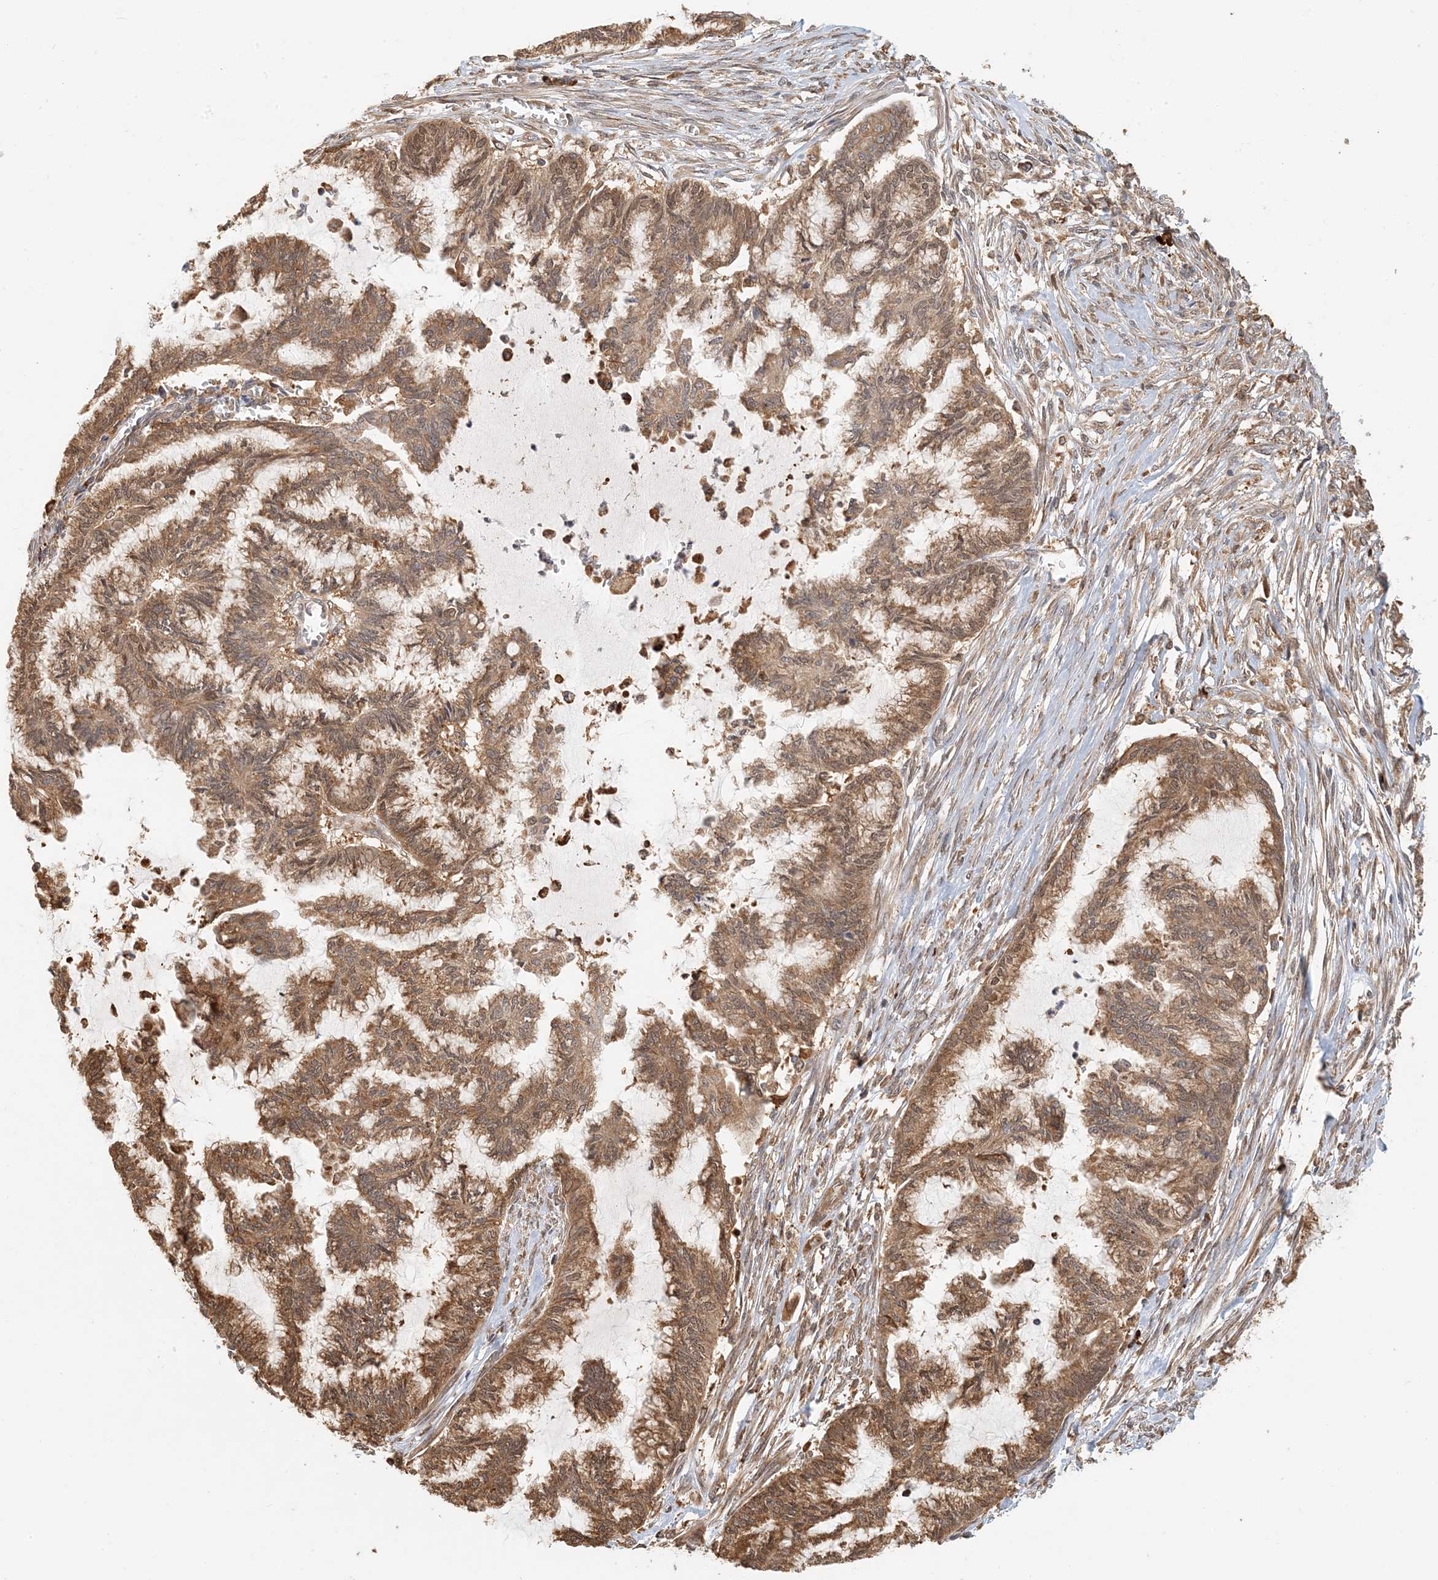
{"staining": {"intensity": "moderate", "quantity": ">75%", "location": "cytoplasmic/membranous"}, "tissue": "endometrial cancer", "cell_type": "Tumor cells", "image_type": "cancer", "snomed": [{"axis": "morphology", "description": "Adenocarcinoma, NOS"}, {"axis": "topography", "description": "Endometrium"}], "caption": "Moderate cytoplasmic/membranous staining is appreciated in about >75% of tumor cells in endometrial cancer.", "gene": "HNMT", "patient": {"sex": "female", "age": 86}}